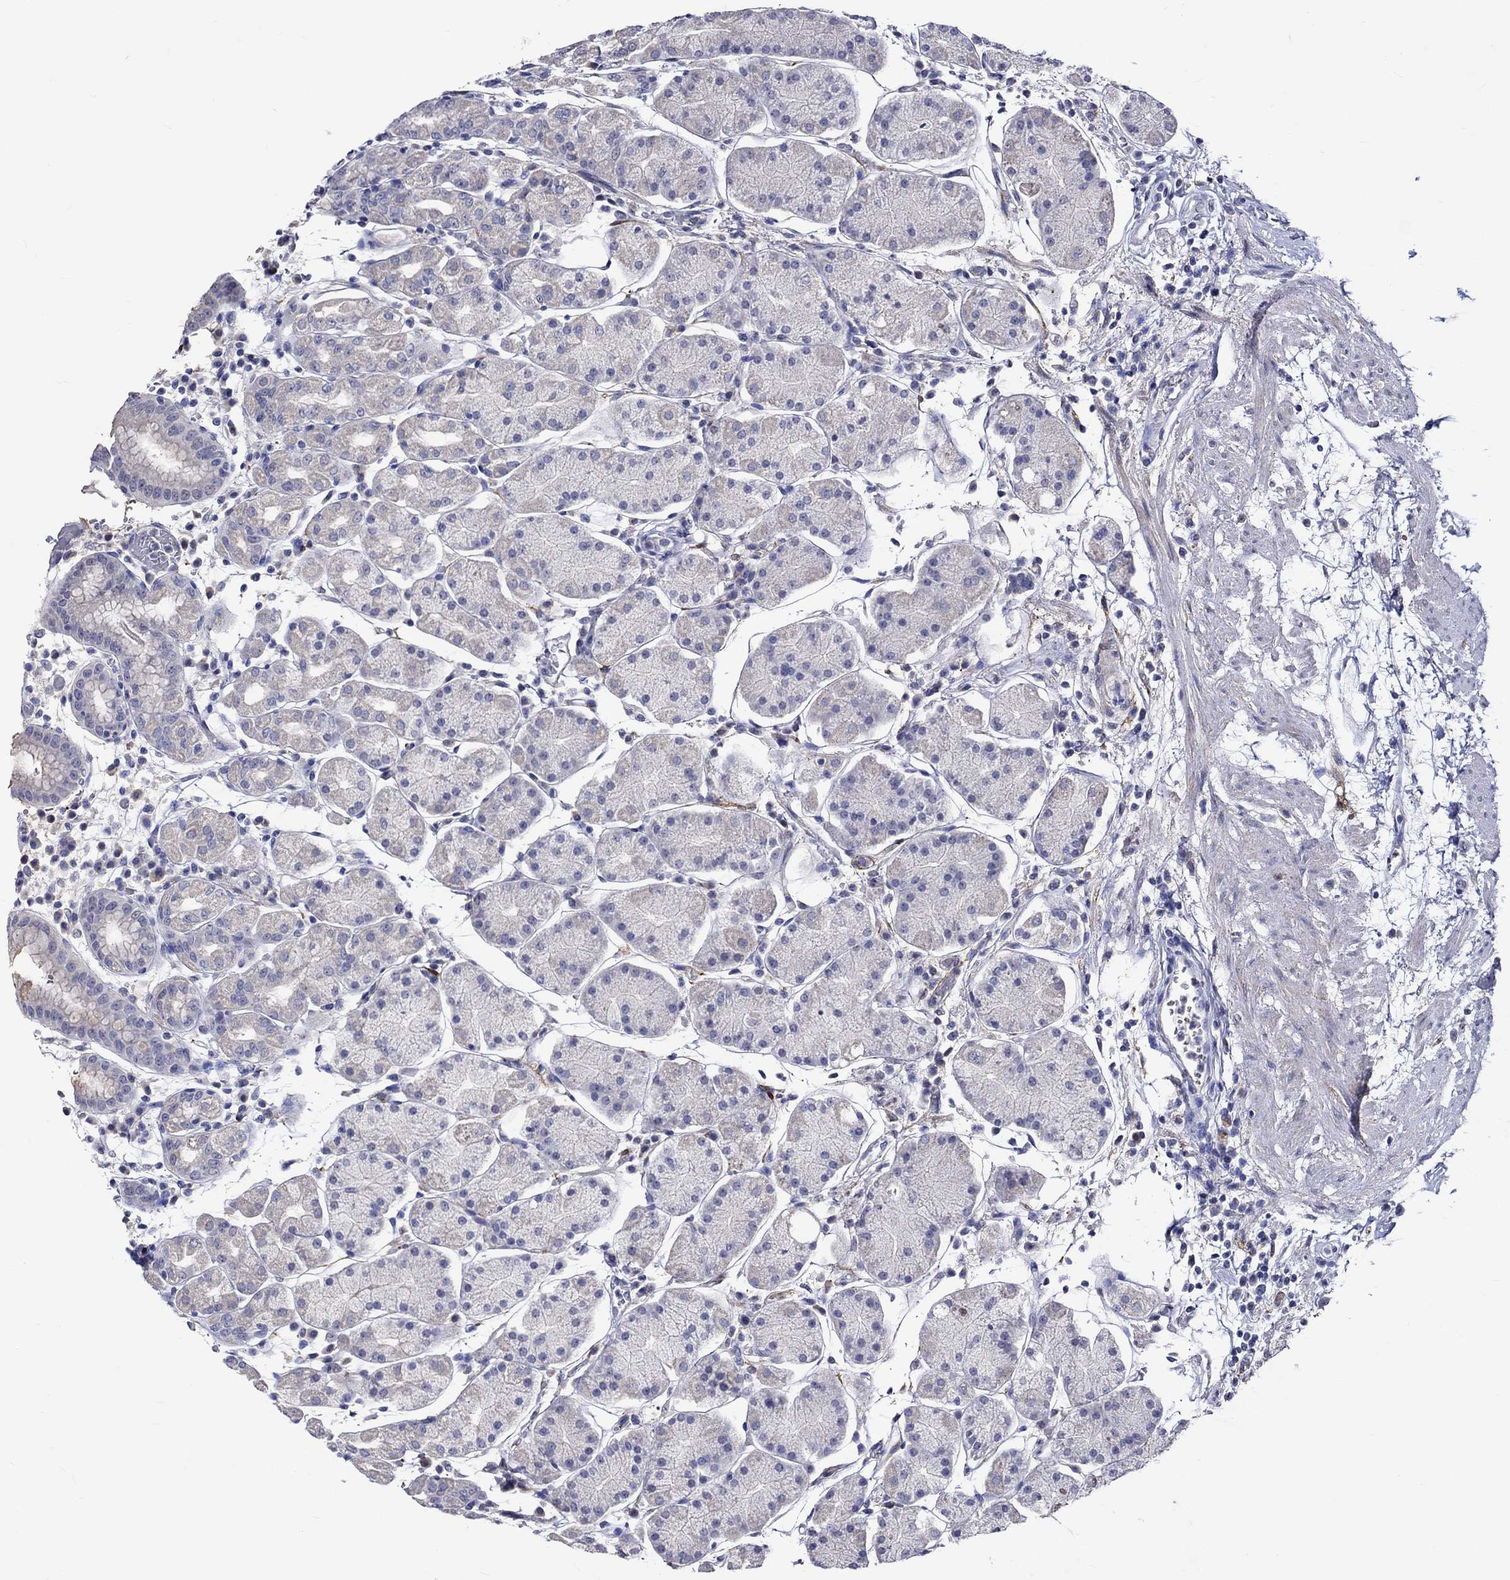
{"staining": {"intensity": "weak", "quantity": "<25%", "location": "cytoplasmic/membranous"}, "tissue": "stomach", "cell_type": "Glandular cells", "image_type": "normal", "snomed": [{"axis": "morphology", "description": "Normal tissue, NOS"}, {"axis": "topography", "description": "Stomach"}], "caption": "High power microscopy histopathology image of an IHC photomicrograph of normal stomach, revealing no significant positivity in glandular cells.", "gene": "CRYAB", "patient": {"sex": "male", "age": 54}}